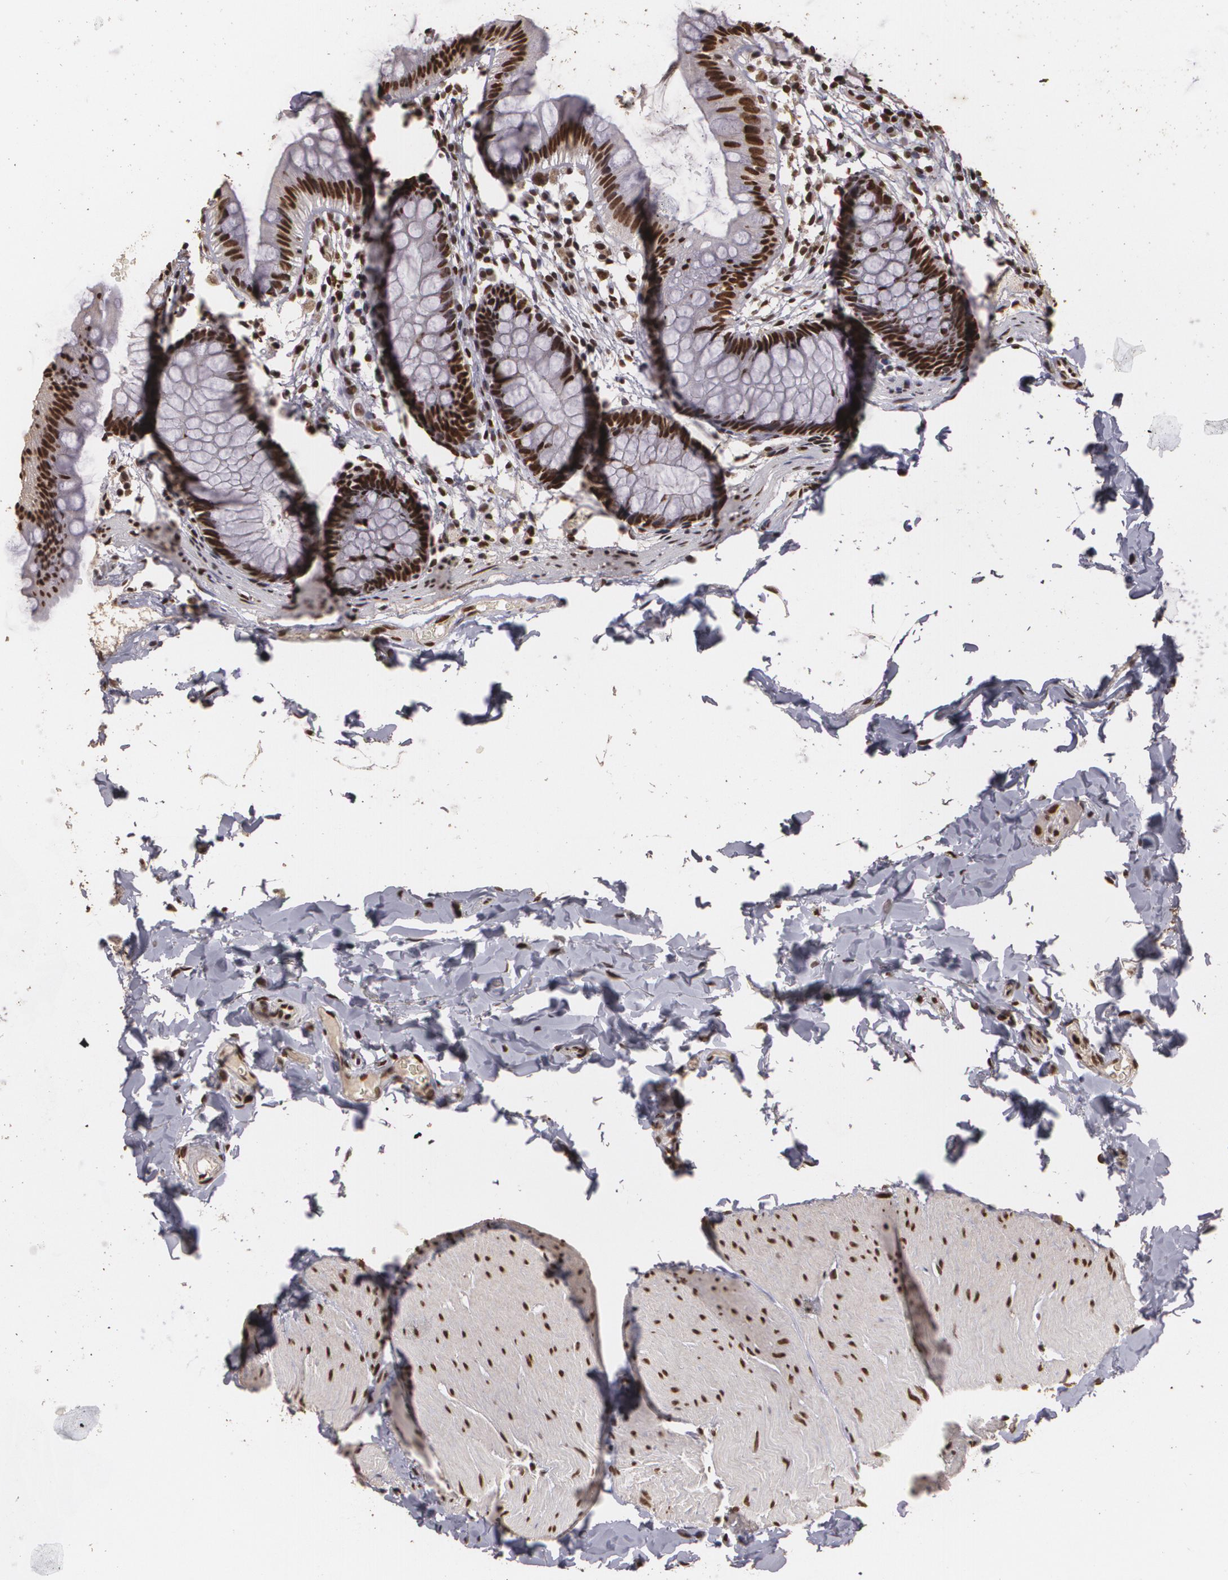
{"staining": {"intensity": "strong", "quantity": ">75%", "location": "nuclear"}, "tissue": "colon", "cell_type": "Endothelial cells", "image_type": "normal", "snomed": [{"axis": "morphology", "description": "Normal tissue, NOS"}, {"axis": "topography", "description": "Smooth muscle"}, {"axis": "topography", "description": "Colon"}], "caption": "Colon stained with immunohistochemistry (IHC) exhibits strong nuclear staining in approximately >75% of endothelial cells.", "gene": "RCOR1", "patient": {"sex": "male", "age": 67}}